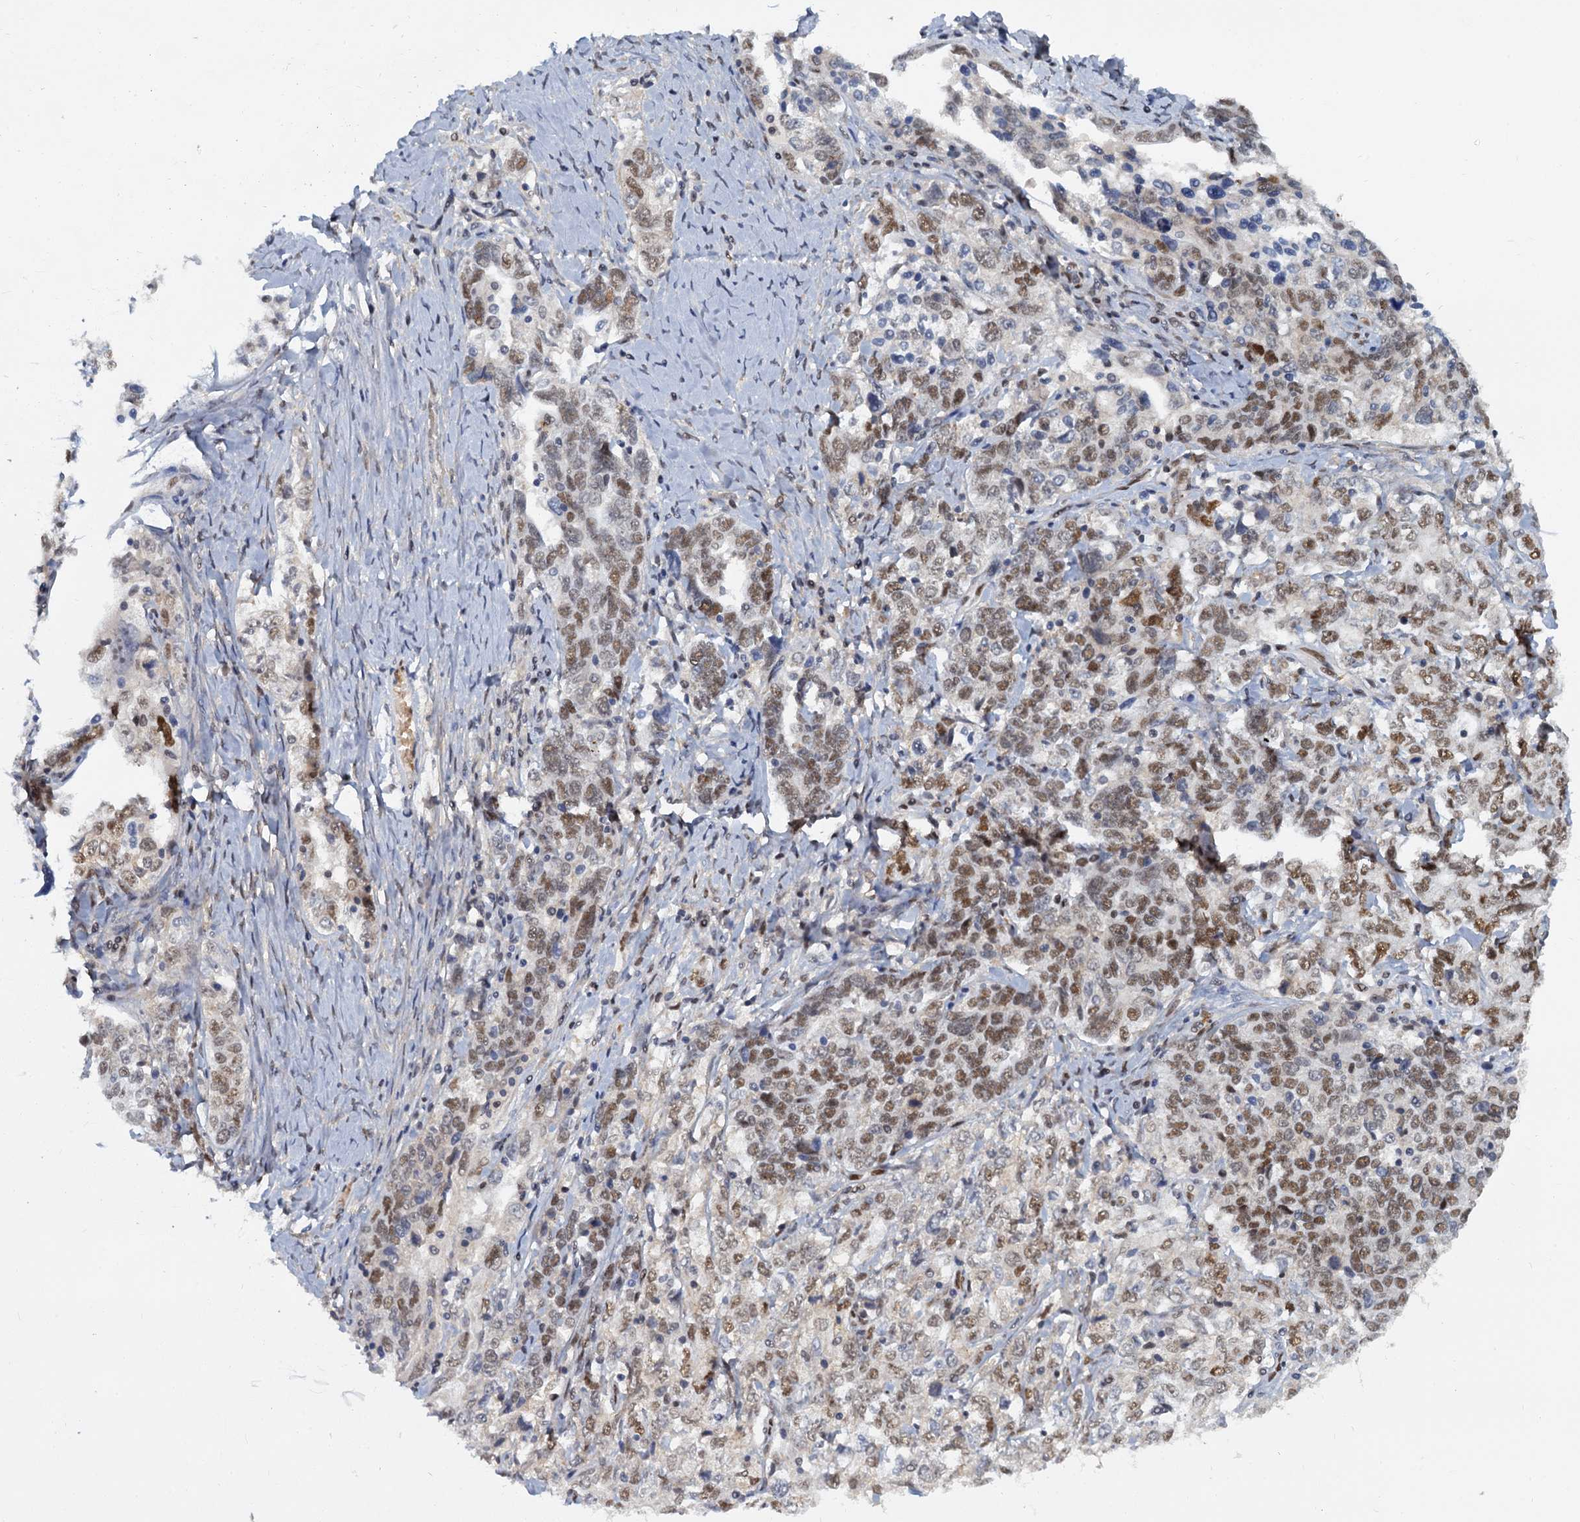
{"staining": {"intensity": "moderate", "quantity": ">75%", "location": "nuclear"}, "tissue": "ovarian cancer", "cell_type": "Tumor cells", "image_type": "cancer", "snomed": [{"axis": "morphology", "description": "Carcinoma, endometroid"}, {"axis": "topography", "description": "Ovary"}], "caption": "Human ovarian endometroid carcinoma stained with a protein marker shows moderate staining in tumor cells.", "gene": "RPRD1A", "patient": {"sex": "female", "age": 62}}